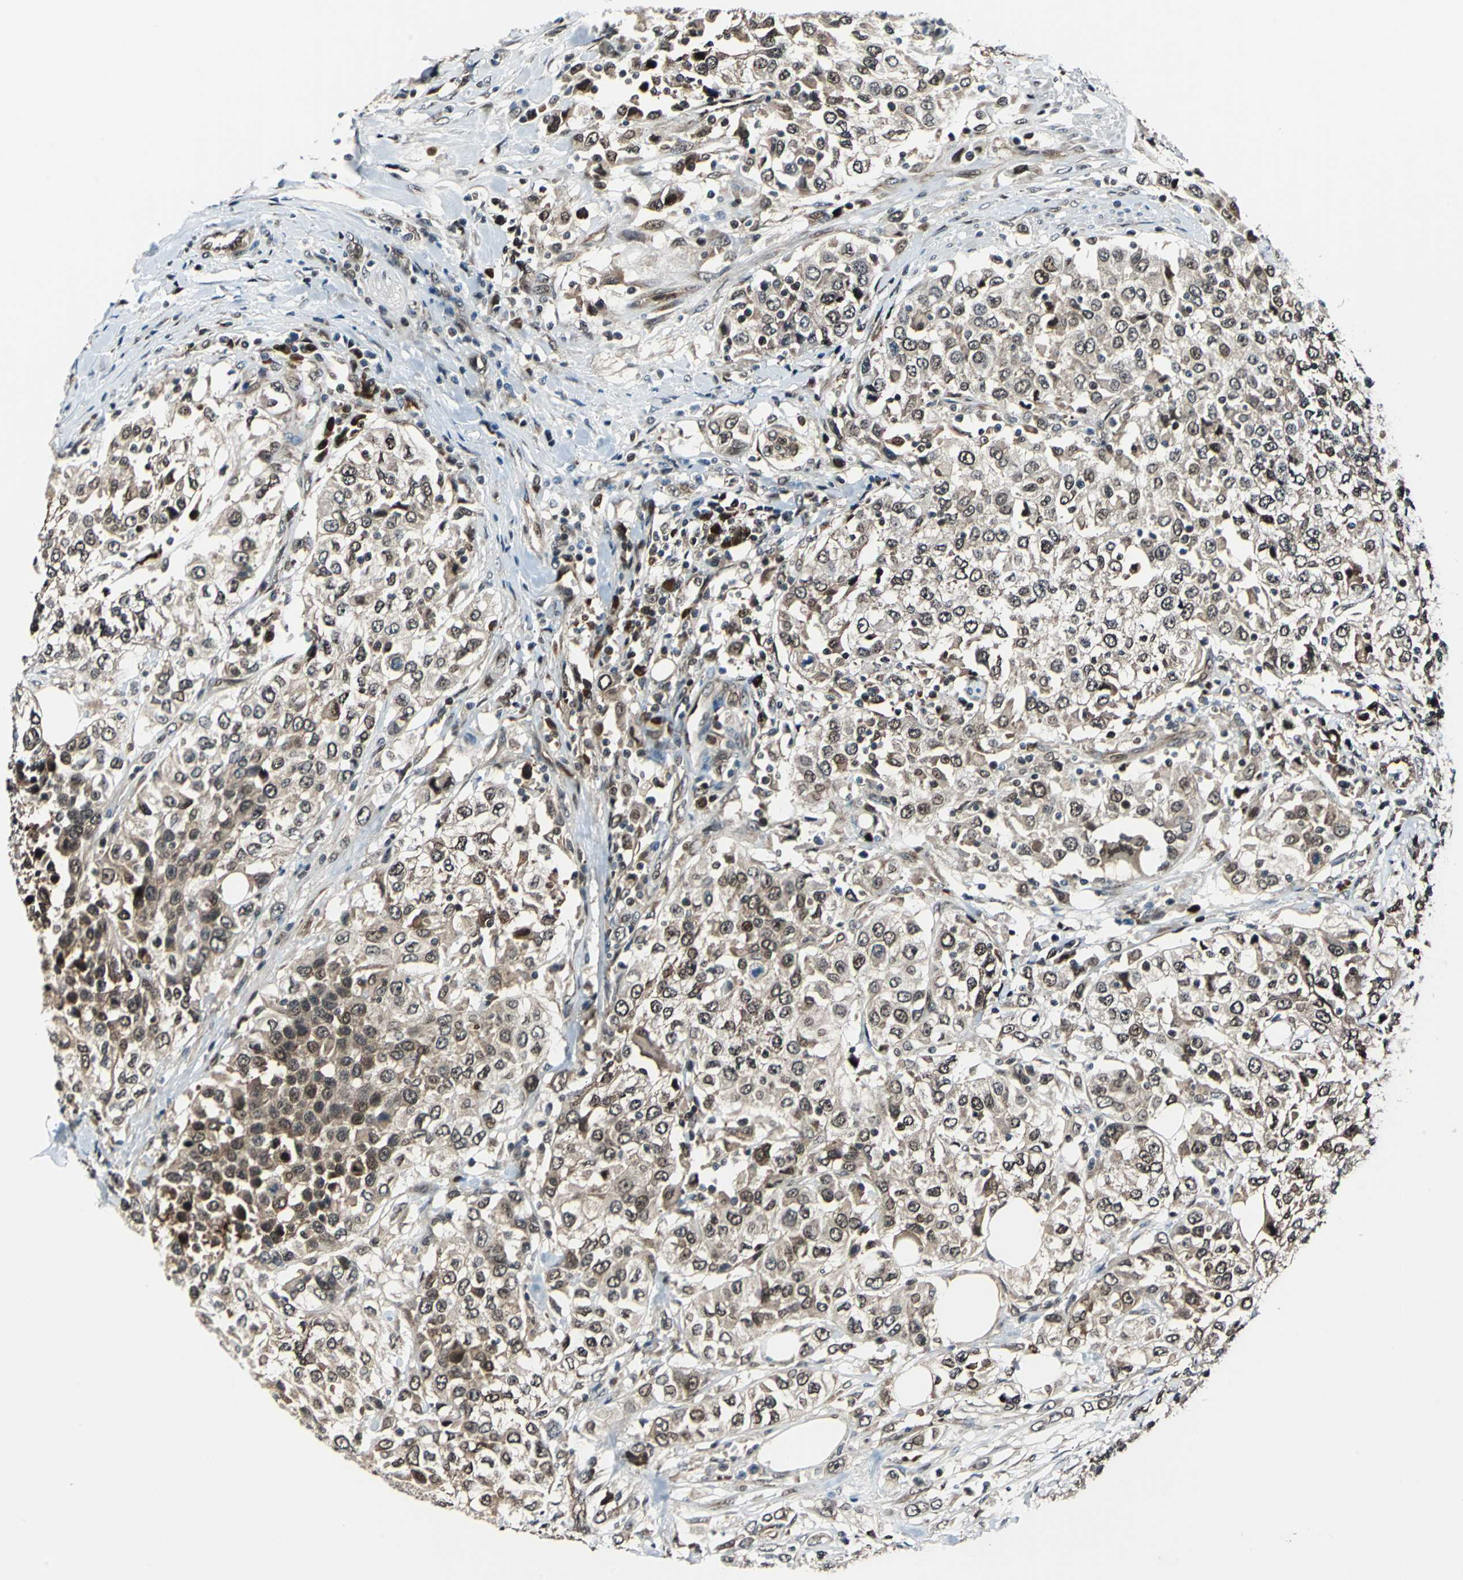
{"staining": {"intensity": "moderate", "quantity": ">75%", "location": "cytoplasmic/membranous,nuclear"}, "tissue": "urothelial cancer", "cell_type": "Tumor cells", "image_type": "cancer", "snomed": [{"axis": "morphology", "description": "Urothelial carcinoma, High grade"}, {"axis": "topography", "description": "Urinary bladder"}], "caption": "Brown immunohistochemical staining in urothelial cancer reveals moderate cytoplasmic/membranous and nuclear expression in about >75% of tumor cells.", "gene": "POLR3K", "patient": {"sex": "female", "age": 80}}